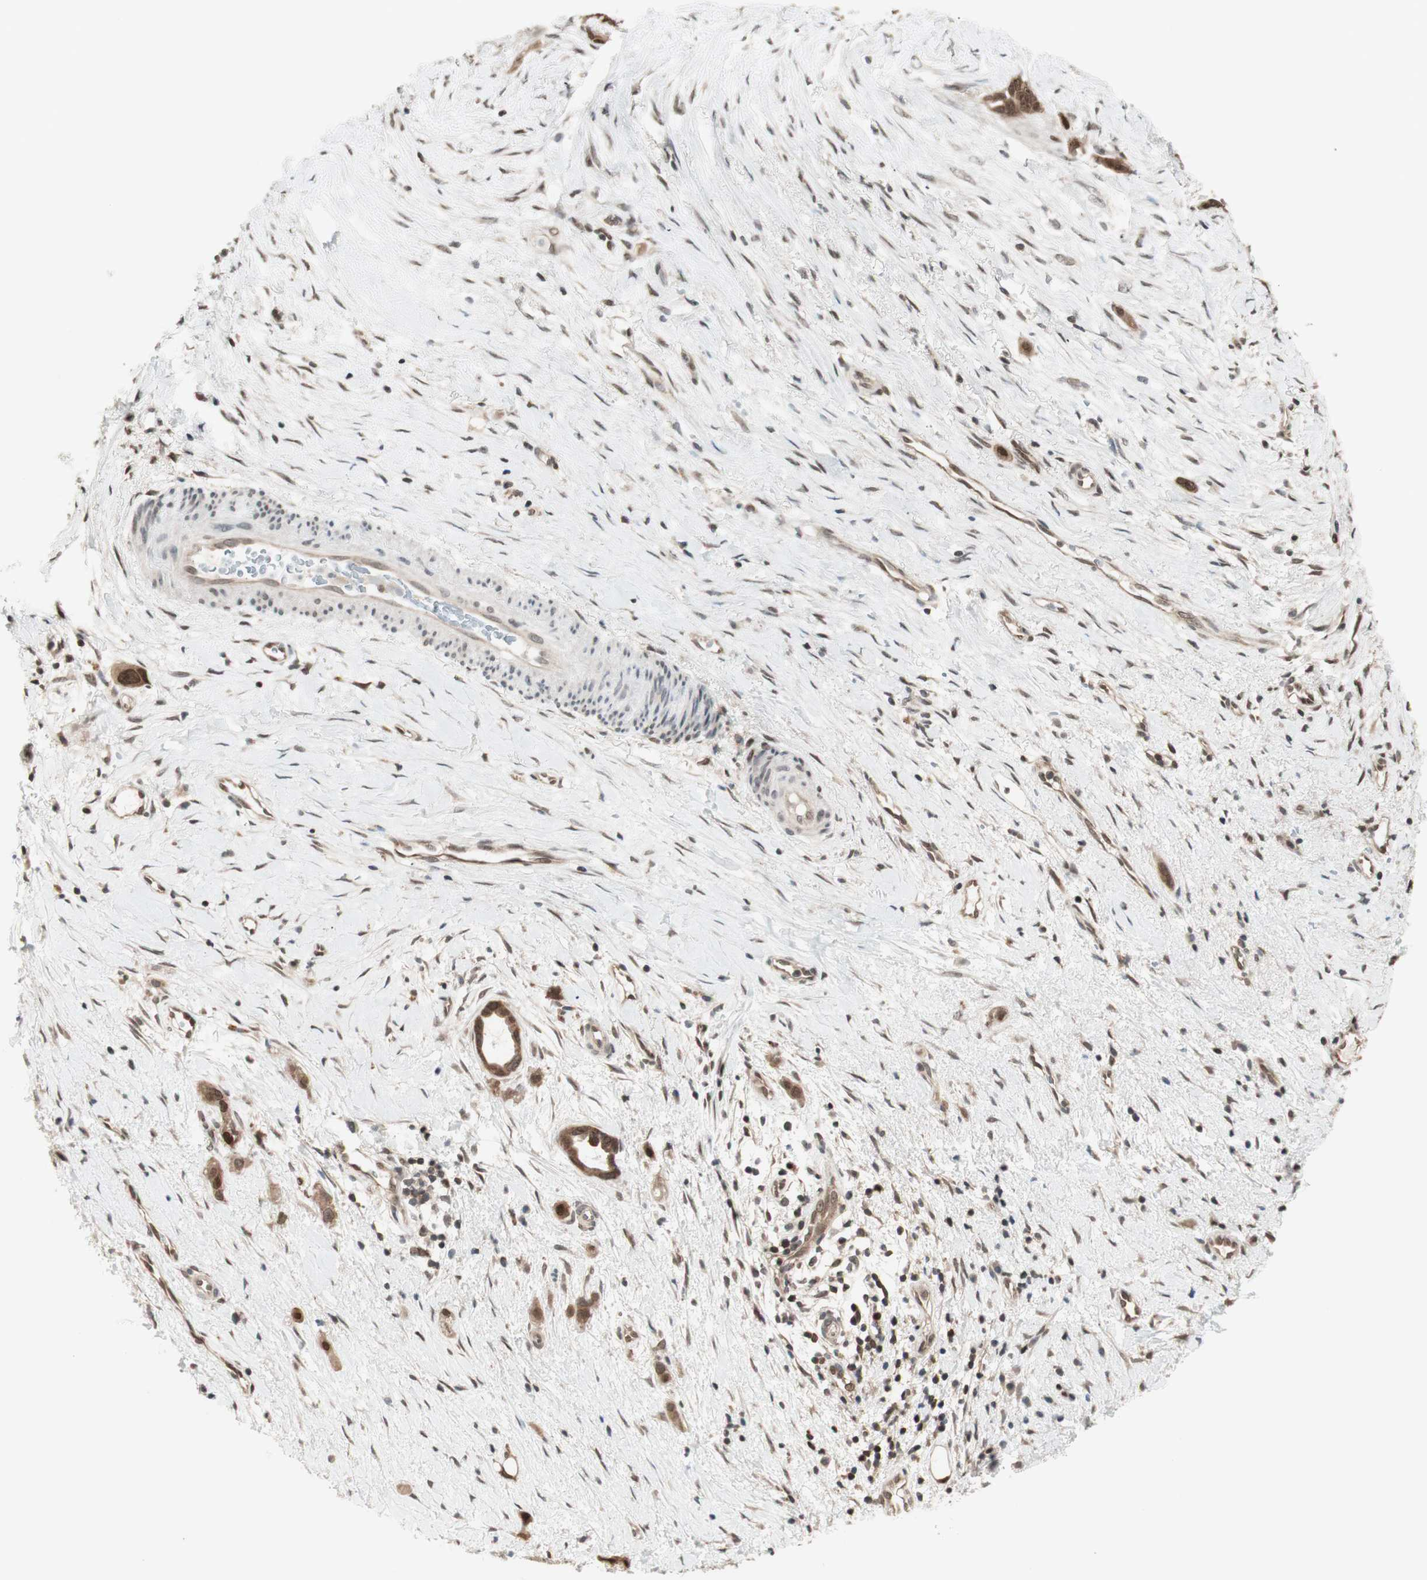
{"staining": {"intensity": "moderate", "quantity": ">75%", "location": "cytoplasmic/membranous,nuclear"}, "tissue": "liver cancer", "cell_type": "Tumor cells", "image_type": "cancer", "snomed": [{"axis": "morphology", "description": "Cholangiocarcinoma"}, {"axis": "topography", "description": "Liver"}], "caption": "IHC of human liver cancer (cholangiocarcinoma) reveals medium levels of moderate cytoplasmic/membranous and nuclear expression in approximately >75% of tumor cells.", "gene": "UBE2I", "patient": {"sex": "female", "age": 65}}